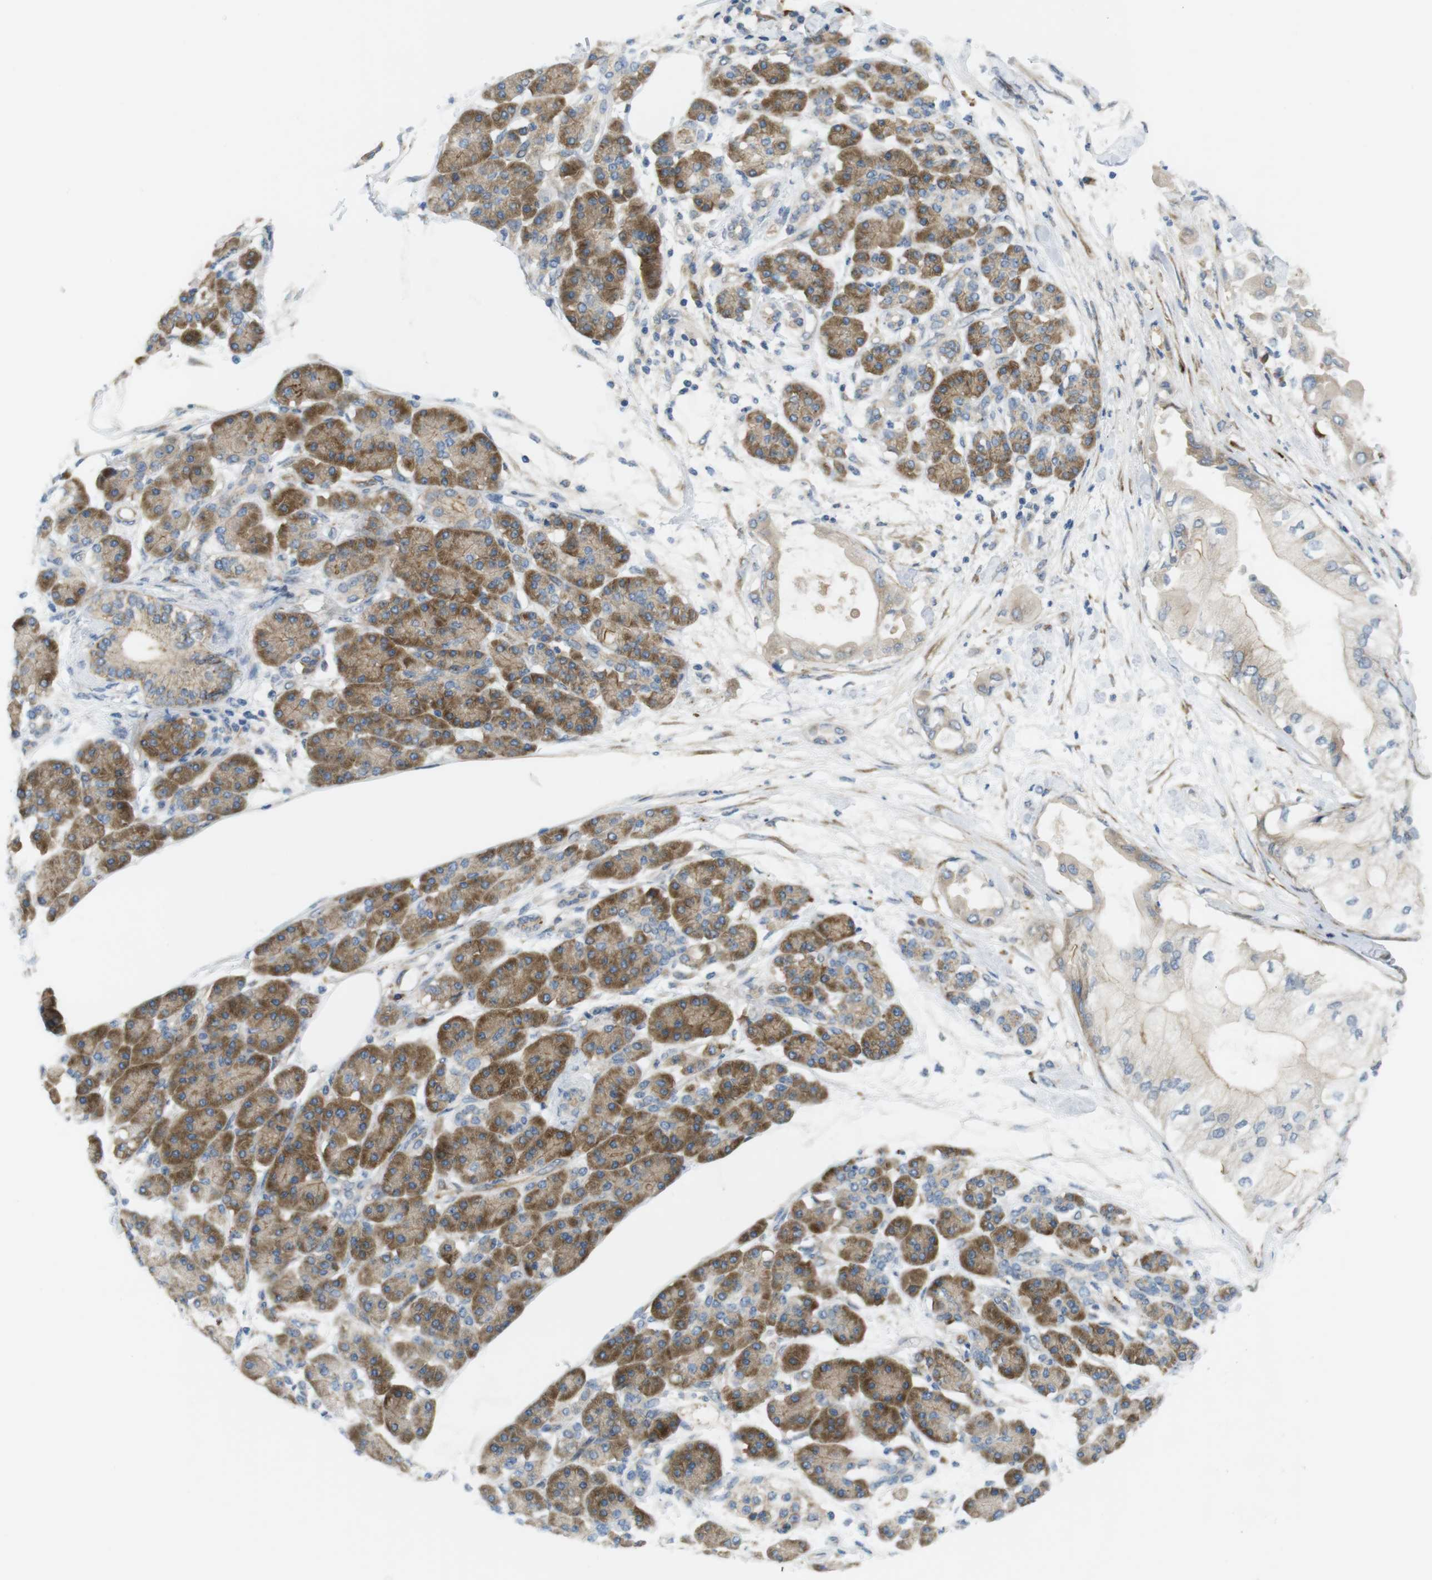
{"staining": {"intensity": "weak", "quantity": "<25%", "location": "cytoplasmic/membranous"}, "tissue": "pancreatic cancer", "cell_type": "Tumor cells", "image_type": "cancer", "snomed": [{"axis": "morphology", "description": "Adenocarcinoma, NOS"}, {"axis": "morphology", "description": "Adenocarcinoma, metastatic, NOS"}, {"axis": "topography", "description": "Lymph node"}, {"axis": "topography", "description": "Pancreas"}, {"axis": "topography", "description": "Duodenum"}], "caption": "The image reveals no significant positivity in tumor cells of pancreatic cancer.", "gene": "GJC3", "patient": {"sex": "female", "age": 64}}